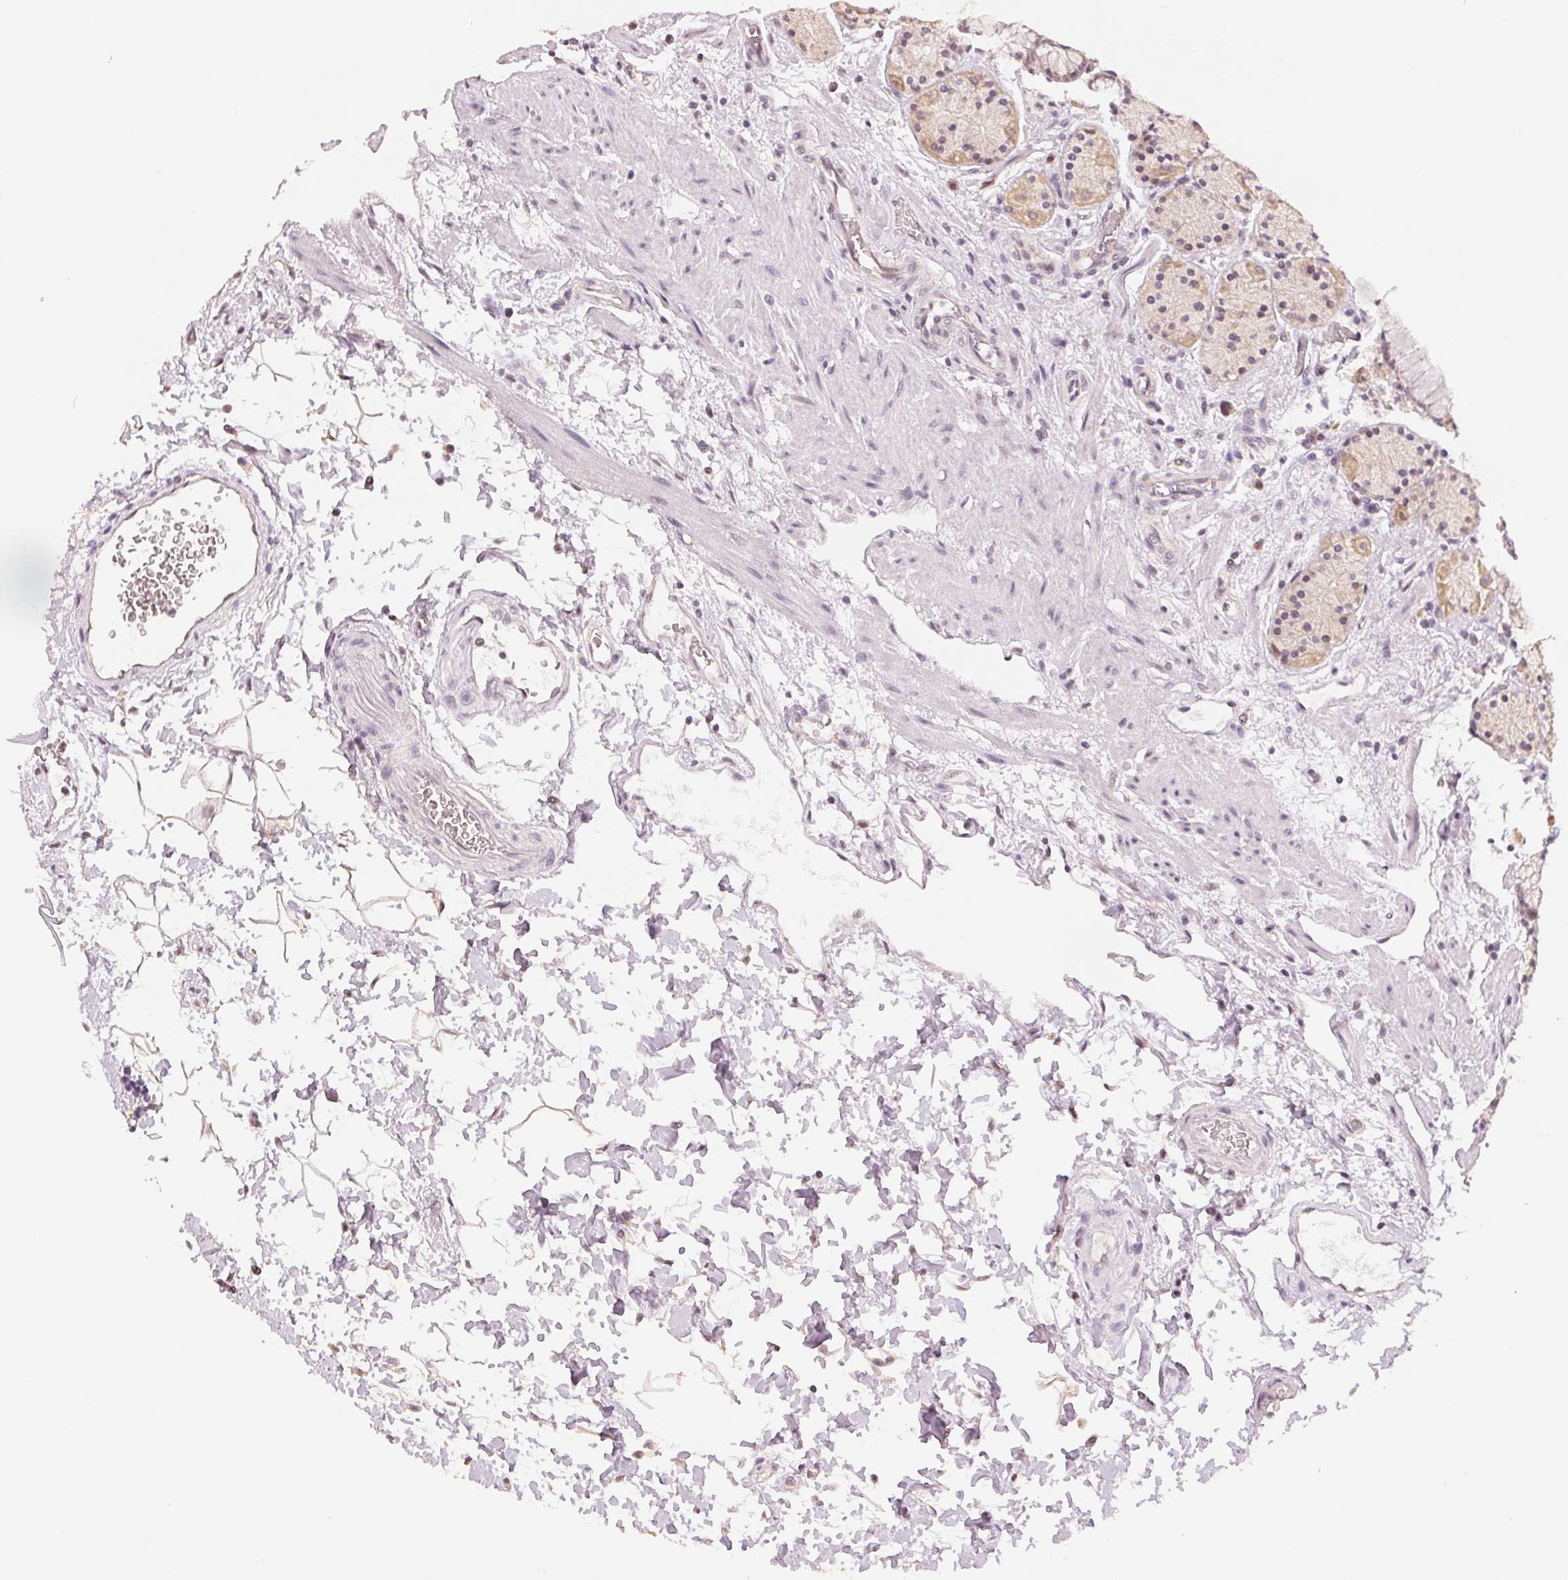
{"staining": {"intensity": "weak", "quantity": "25%-75%", "location": "cytoplasmic/membranous,nuclear"}, "tissue": "stomach", "cell_type": "Glandular cells", "image_type": "normal", "snomed": [{"axis": "morphology", "description": "Normal tissue, NOS"}, {"axis": "topography", "description": "Stomach, upper"}, {"axis": "topography", "description": "Stomach"}], "caption": "Brown immunohistochemical staining in unremarkable stomach demonstrates weak cytoplasmic/membranous,nuclear staining in approximately 25%-75% of glandular cells. The protein is shown in brown color, while the nuclei are stained blue.", "gene": "PLCB1", "patient": {"sex": "male", "age": 62}}